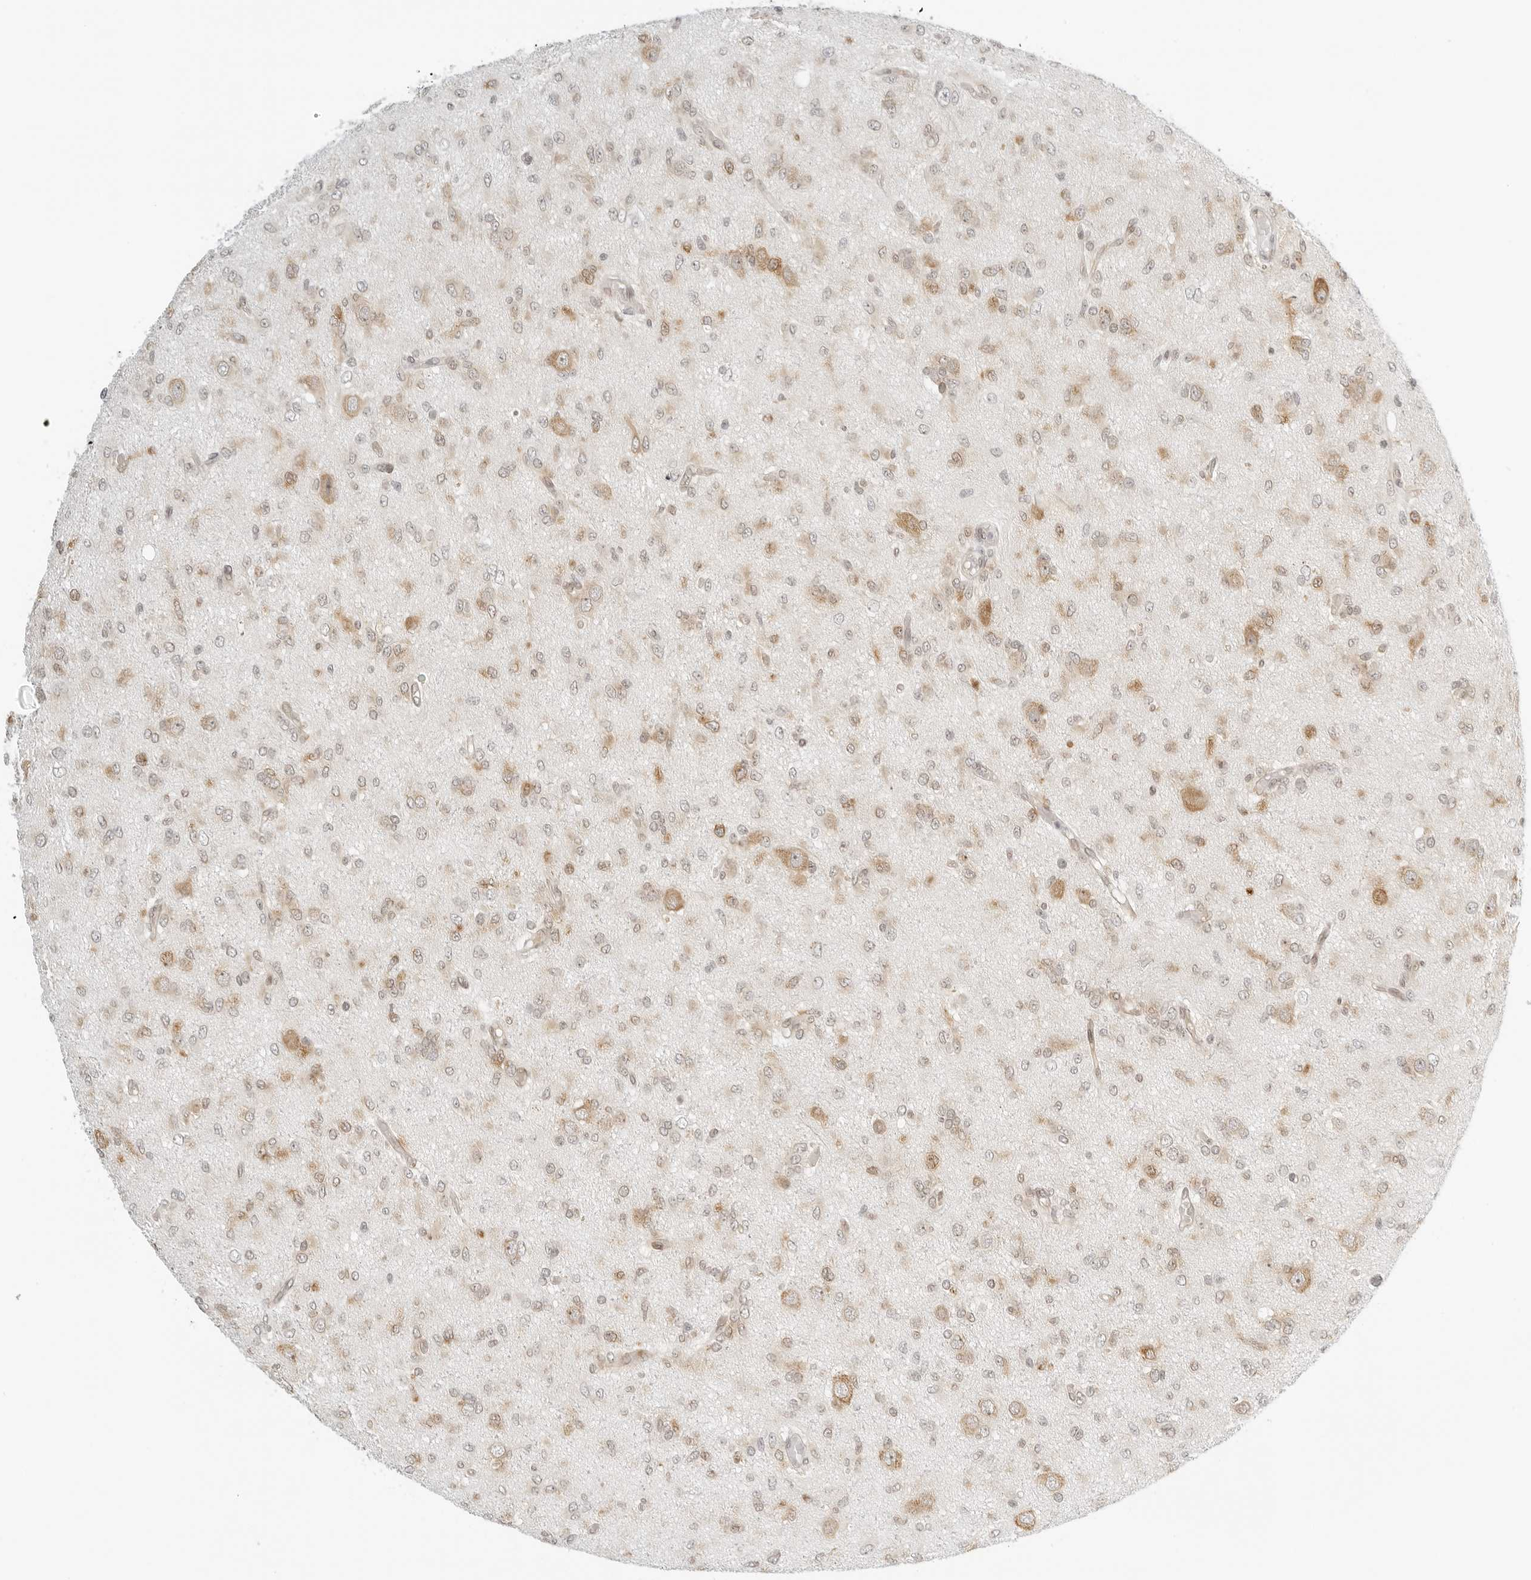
{"staining": {"intensity": "weak", "quantity": ">75%", "location": "cytoplasmic/membranous,nuclear"}, "tissue": "glioma", "cell_type": "Tumor cells", "image_type": "cancer", "snomed": [{"axis": "morphology", "description": "Glioma, malignant, High grade"}, {"axis": "topography", "description": "Brain"}], "caption": "IHC photomicrograph of neoplastic tissue: malignant glioma (high-grade) stained using immunohistochemistry shows low levels of weak protein expression localized specifically in the cytoplasmic/membranous and nuclear of tumor cells, appearing as a cytoplasmic/membranous and nuclear brown color.", "gene": "EIF4G1", "patient": {"sex": "female", "age": 59}}